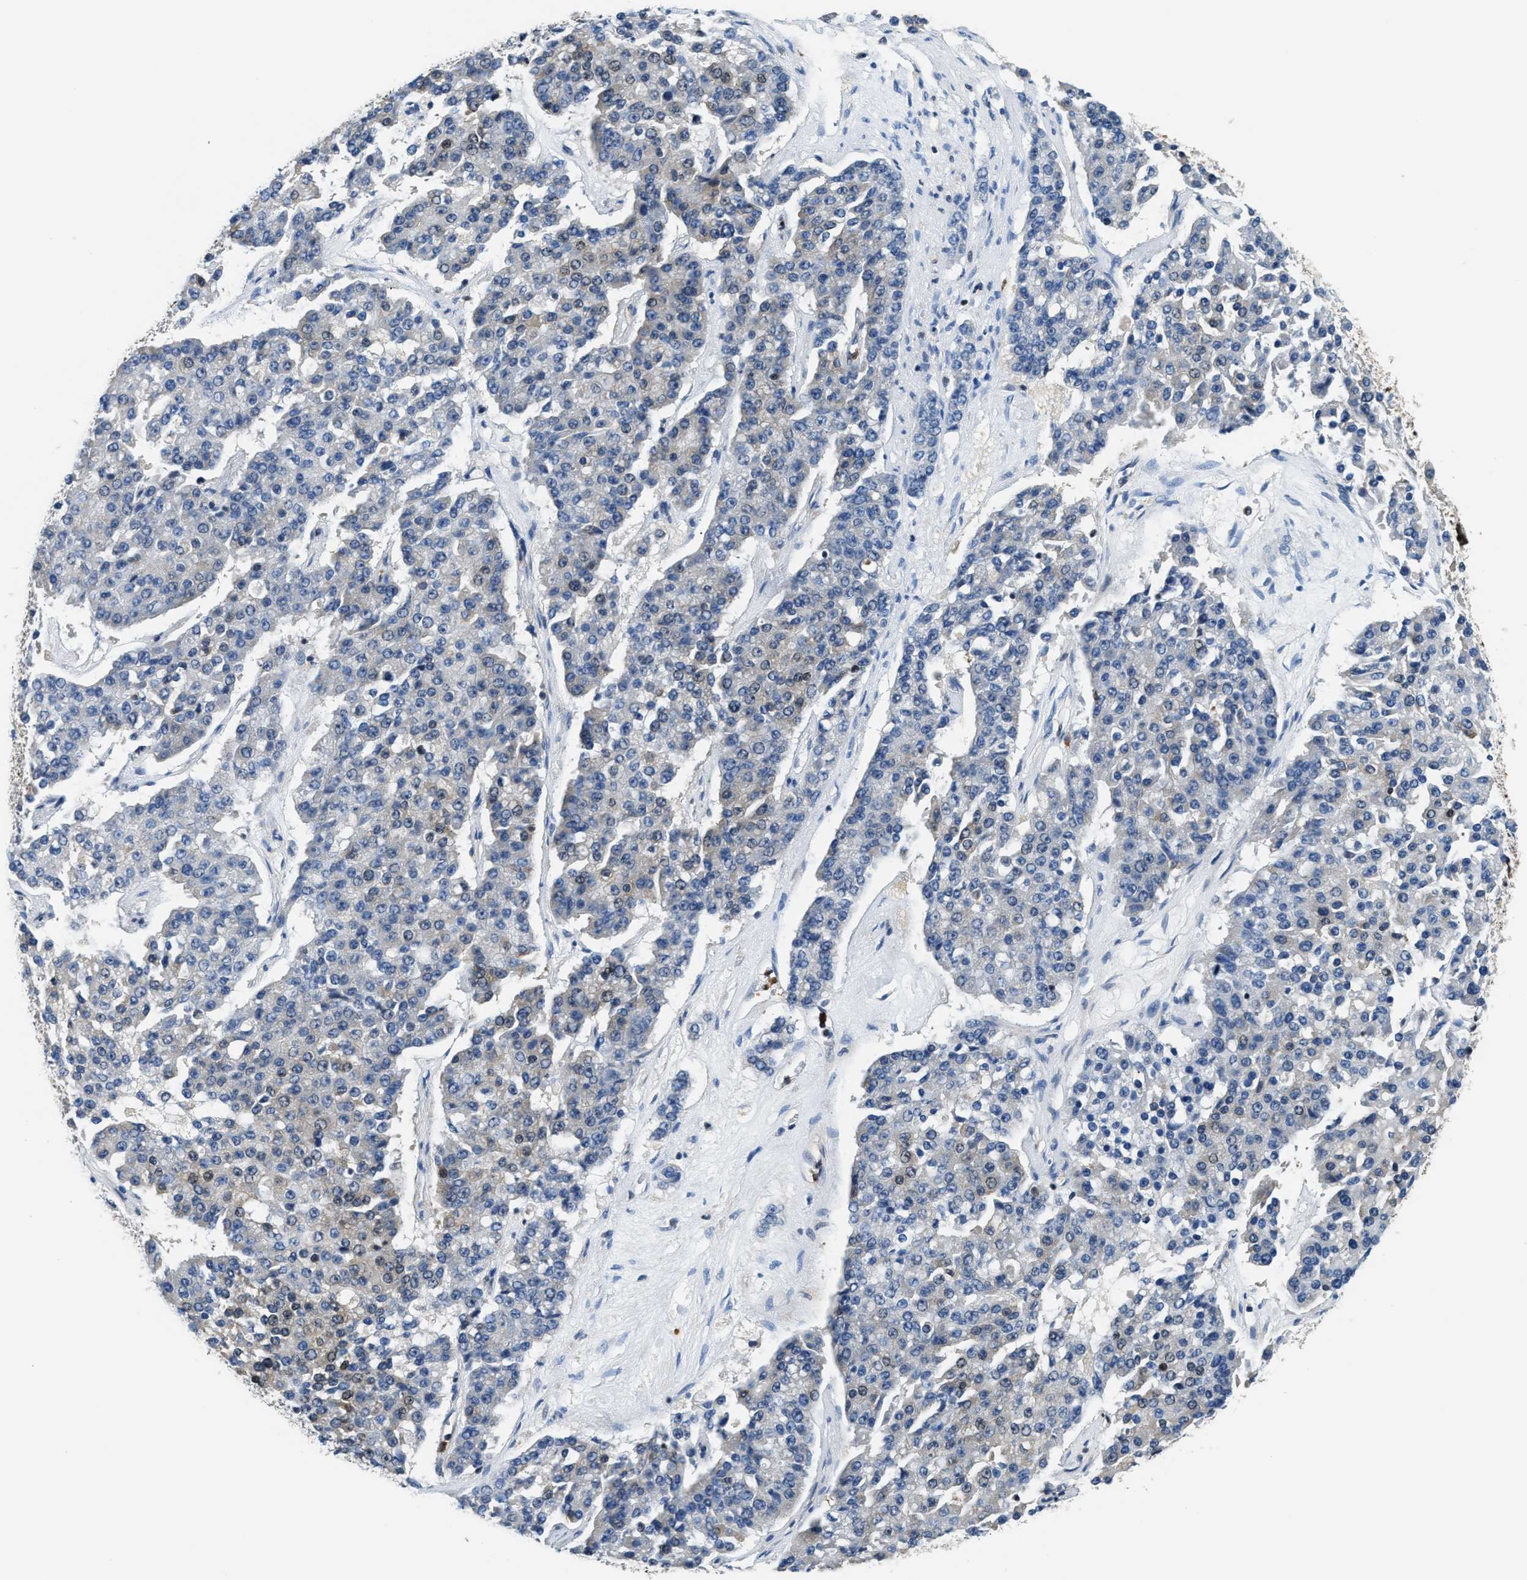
{"staining": {"intensity": "negative", "quantity": "none", "location": "none"}, "tissue": "pancreatic cancer", "cell_type": "Tumor cells", "image_type": "cancer", "snomed": [{"axis": "morphology", "description": "Adenocarcinoma, NOS"}, {"axis": "topography", "description": "Pancreas"}], "caption": "Pancreatic cancer (adenocarcinoma) was stained to show a protein in brown. There is no significant expression in tumor cells. The staining is performed using DAB brown chromogen with nuclei counter-stained in using hematoxylin.", "gene": "CCNDBP1", "patient": {"sex": "male", "age": 50}}